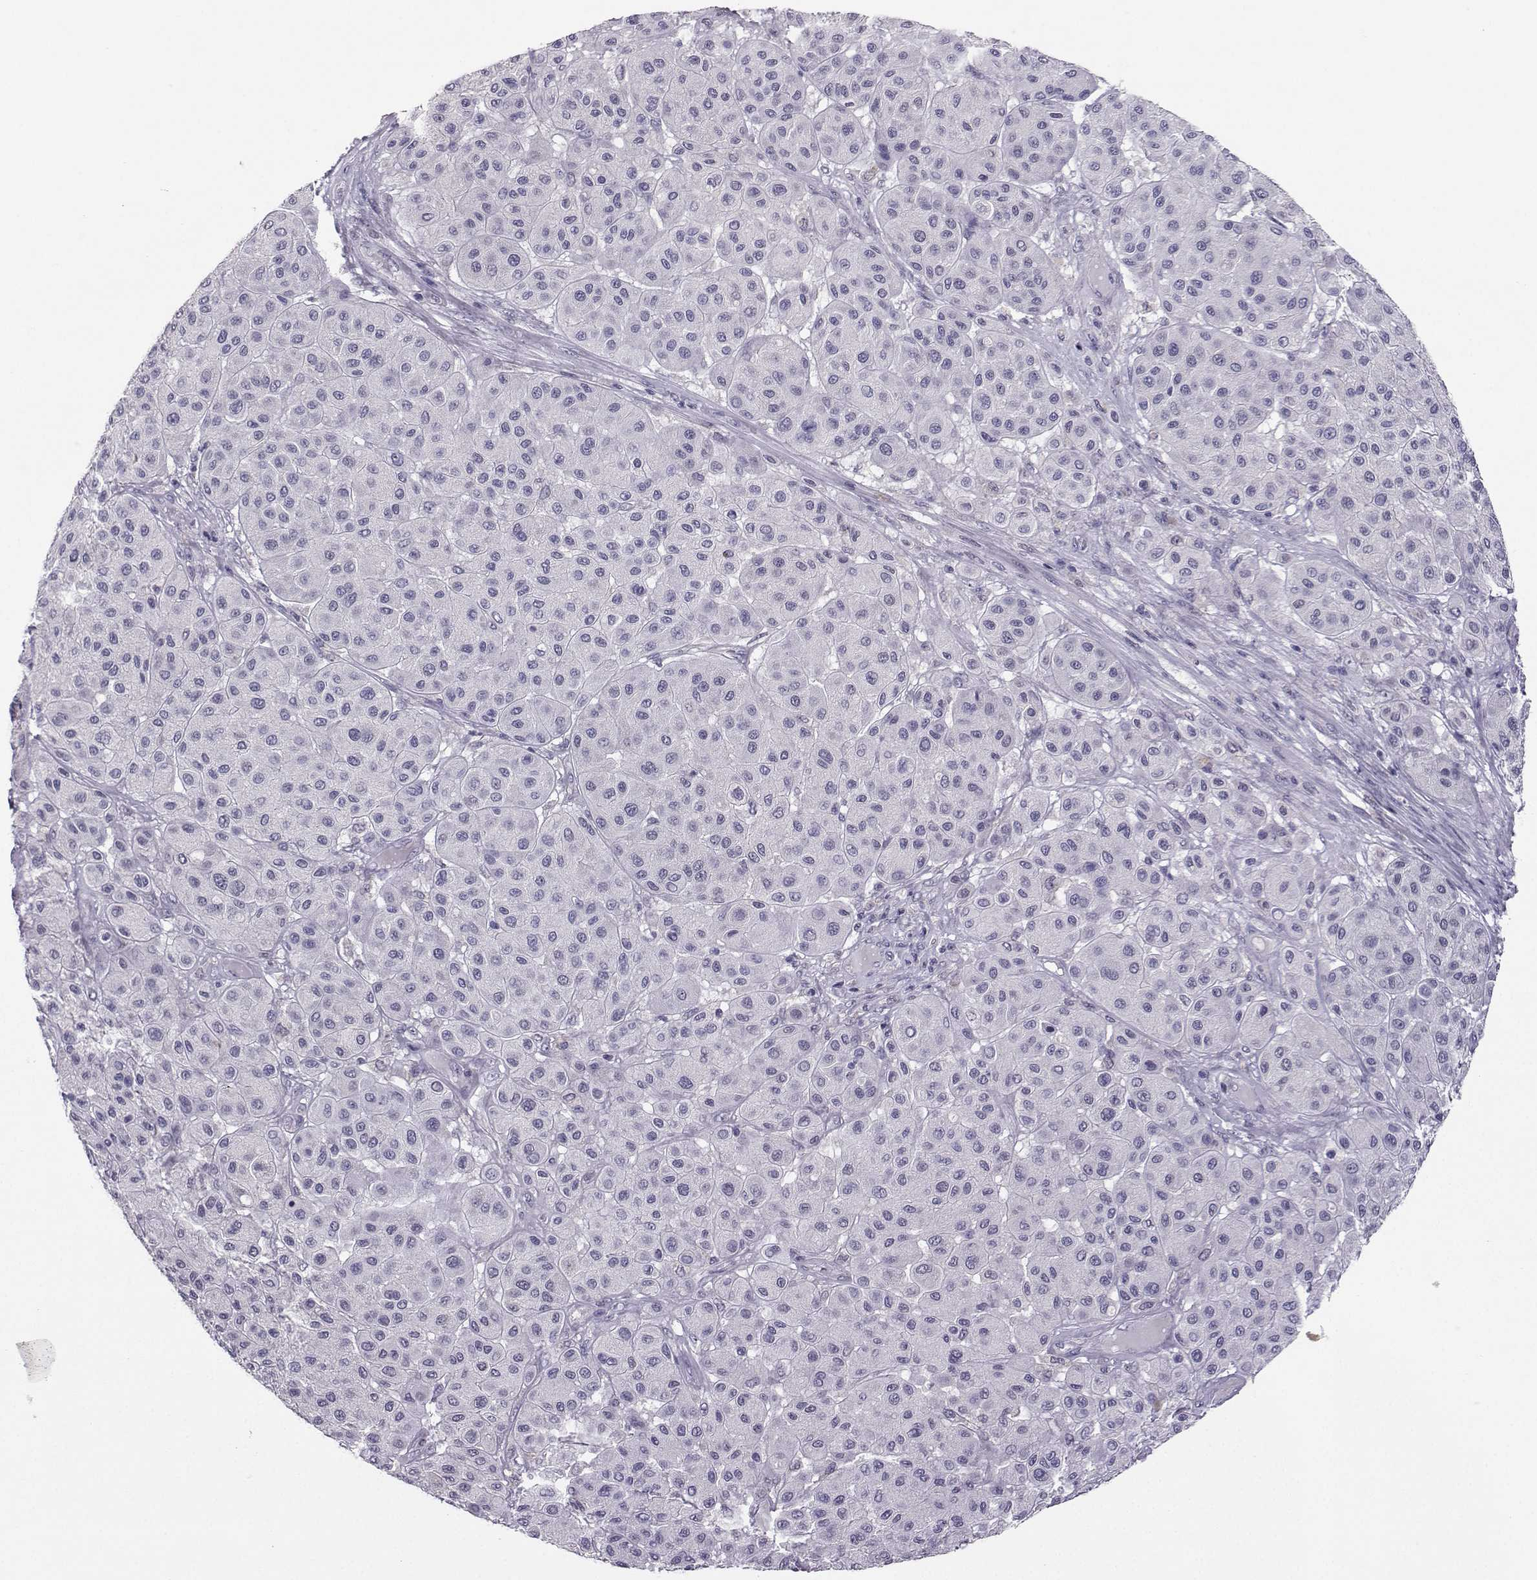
{"staining": {"intensity": "negative", "quantity": "none", "location": "none"}, "tissue": "melanoma", "cell_type": "Tumor cells", "image_type": "cancer", "snomed": [{"axis": "morphology", "description": "Malignant melanoma, Metastatic site"}, {"axis": "topography", "description": "Smooth muscle"}], "caption": "Immunohistochemistry (IHC) of melanoma demonstrates no expression in tumor cells.", "gene": "TBR1", "patient": {"sex": "male", "age": 41}}